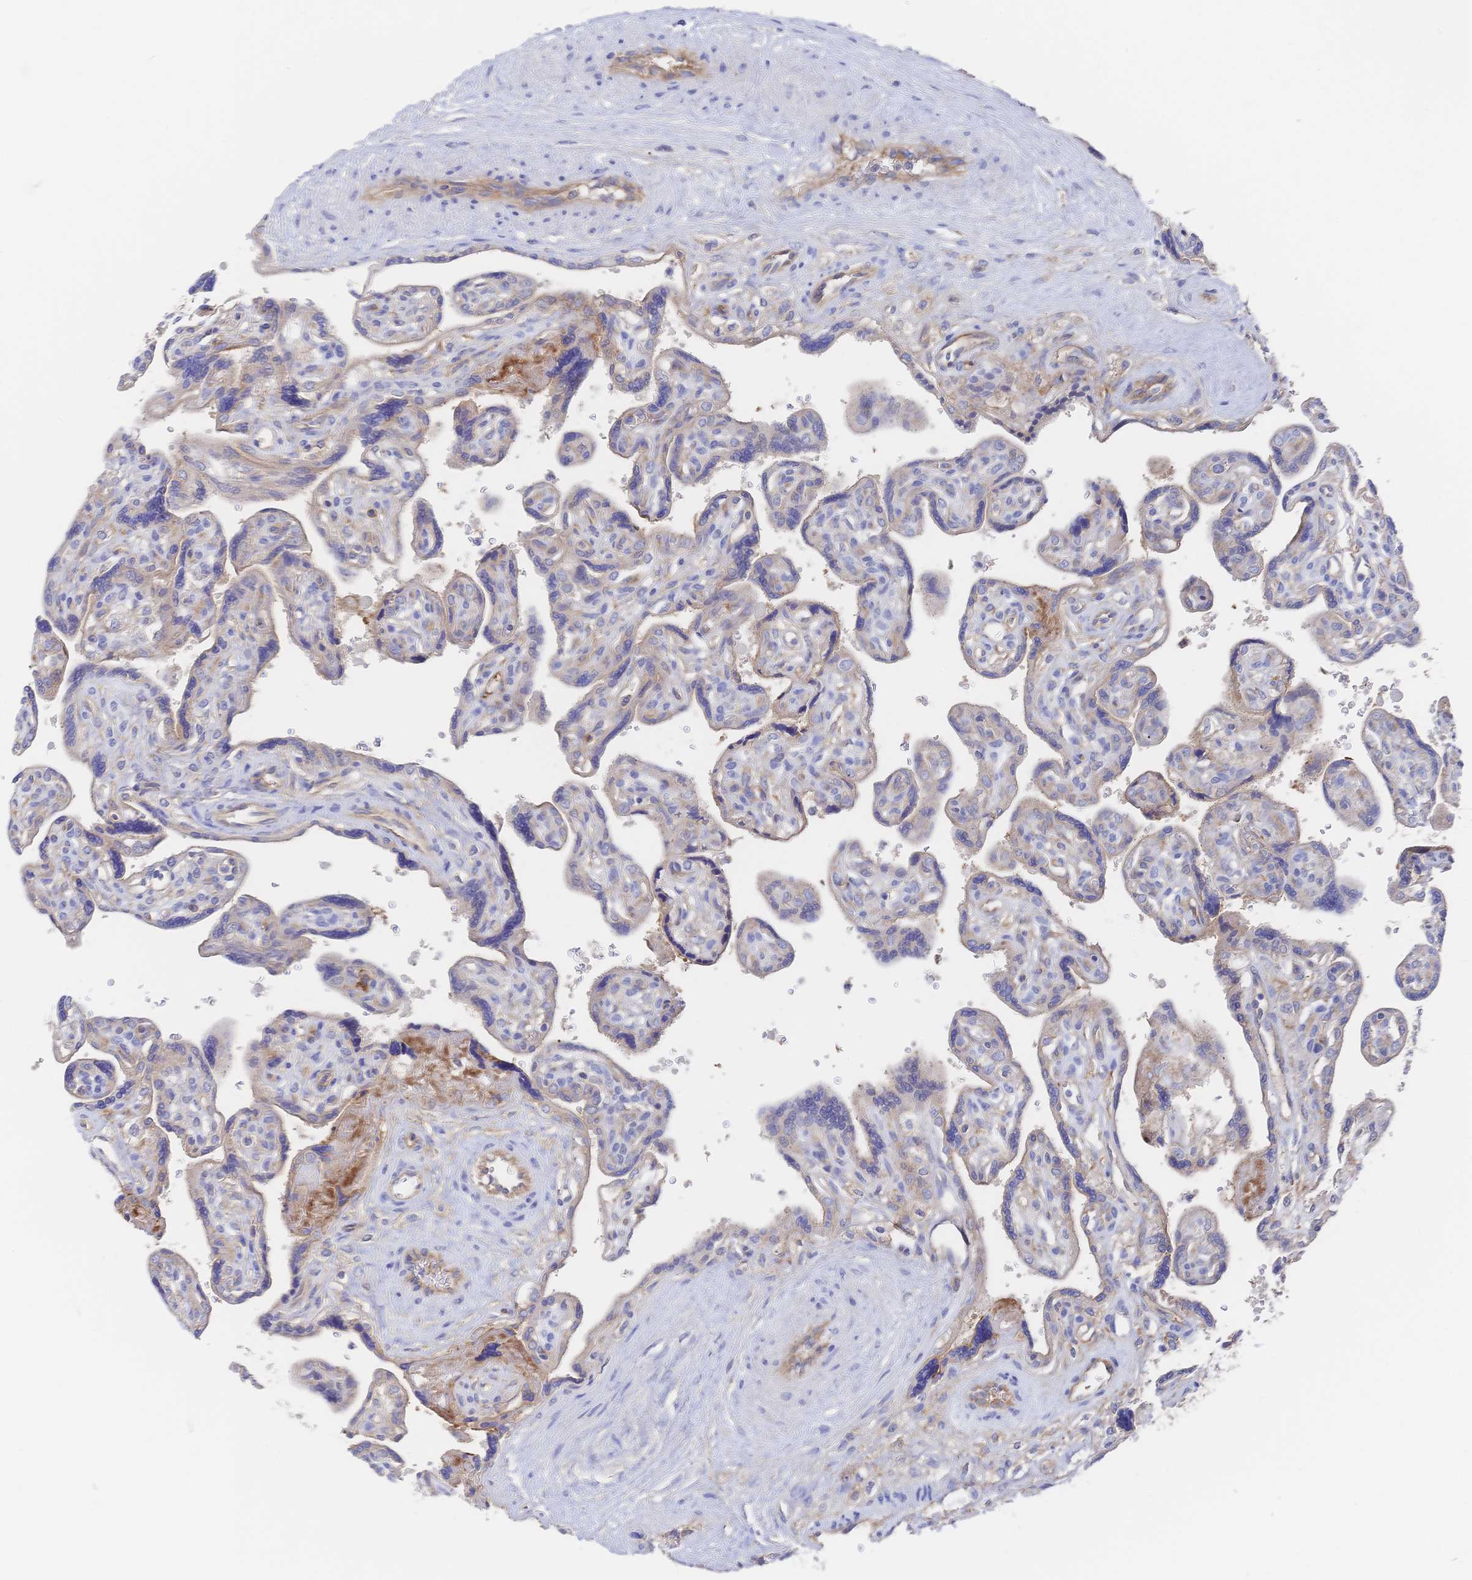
{"staining": {"intensity": "moderate", "quantity": "25%-75%", "location": "cytoplasmic/membranous"}, "tissue": "placenta", "cell_type": "Trophoblastic cells", "image_type": "normal", "snomed": [{"axis": "morphology", "description": "Normal tissue, NOS"}, {"axis": "topography", "description": "Placenta"}], "caption": "Protein analysis of unremarkable placenta reveals moderate cytoplasmic/membranous staining in about 25%-75% of trophoblastic cells.", "gene": "F11R", "patient": {"sex": "female", "age": 39}}